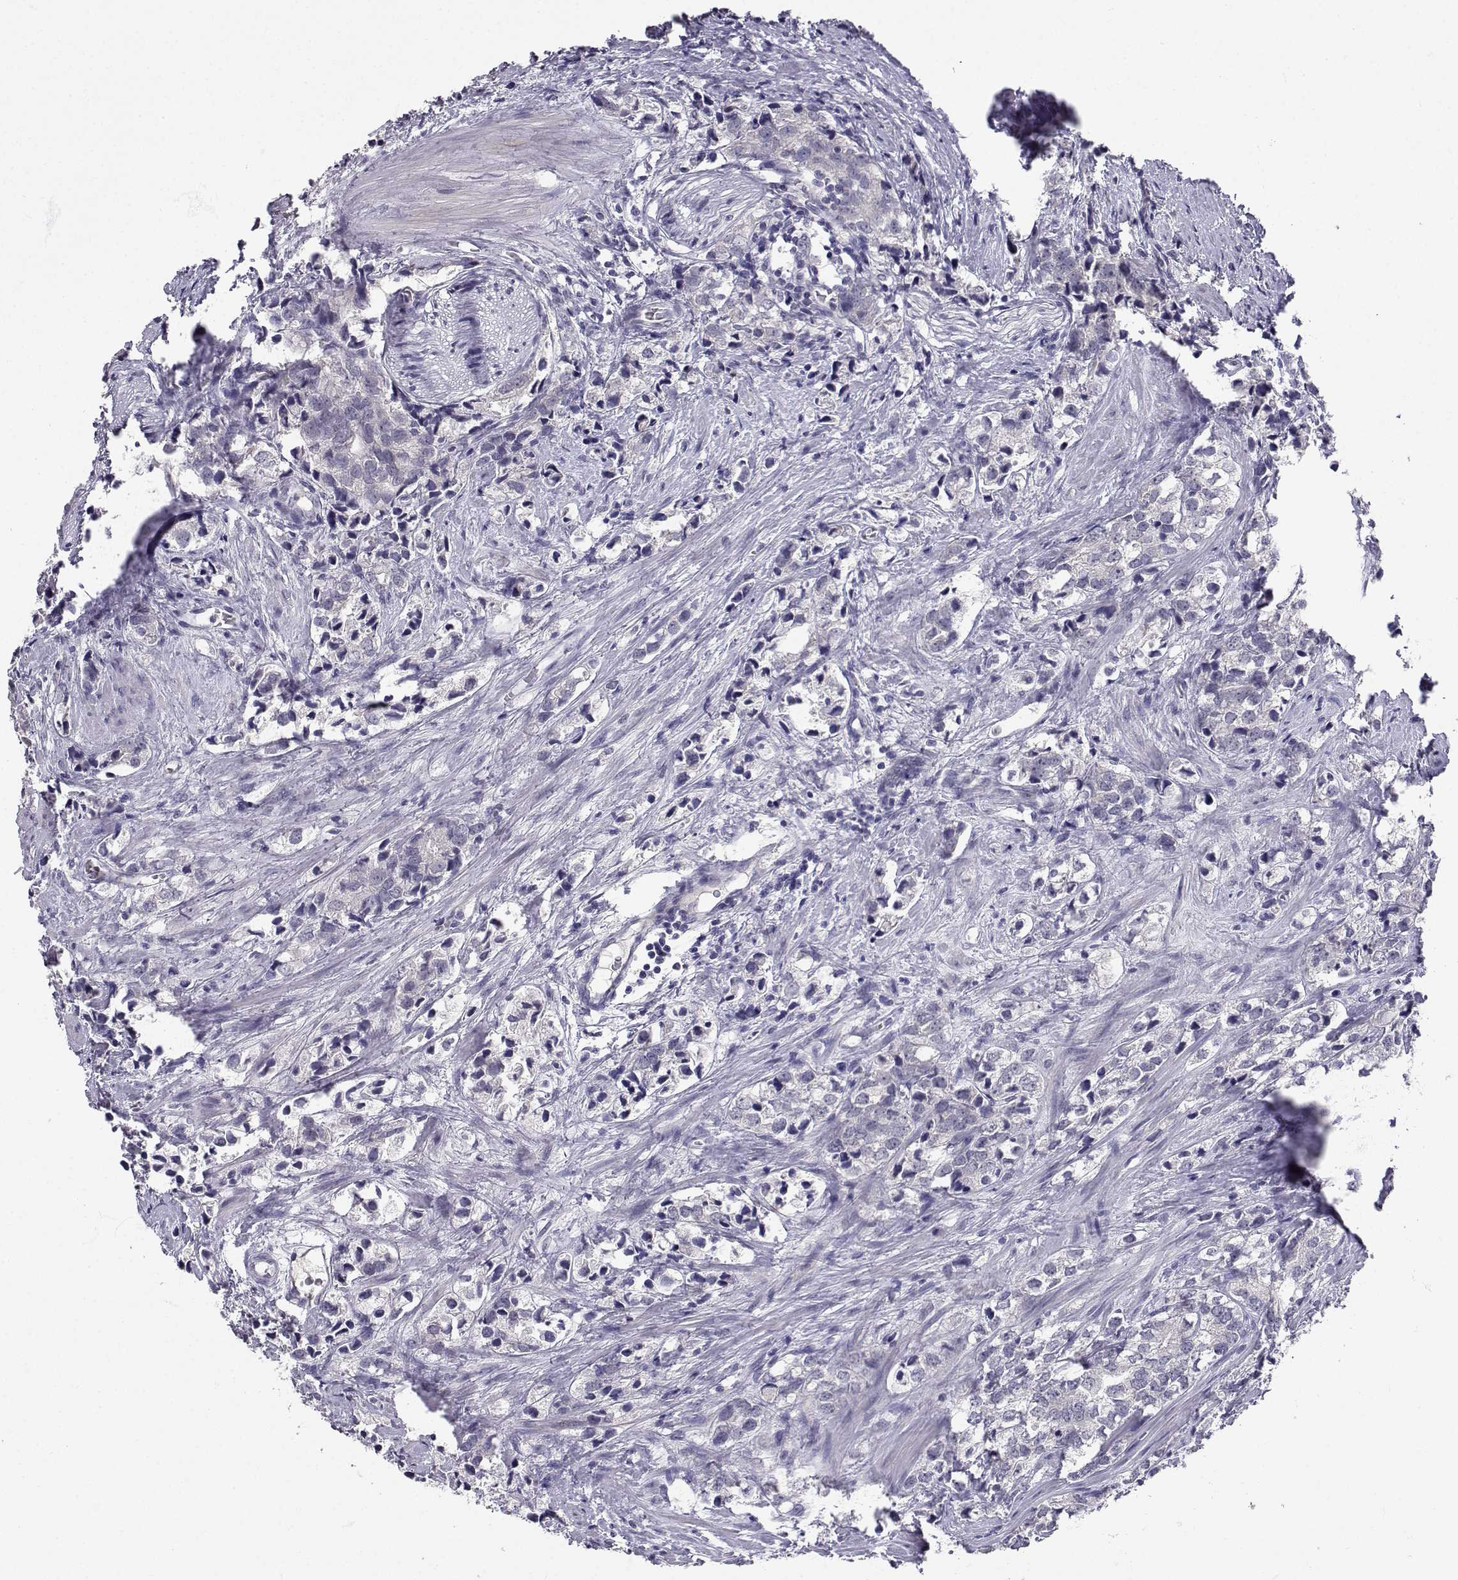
{"staining": {"intensity": "negative", "quantity": "none", "location": "none"}, "tissue": "prostate cancer", "cell_type": "Tumor cells", "image_type": "cancer", "snomed": [{"axis": "morphology", "description": "Adenocarcinoma, NOS"}, {"axis": "topography", "description": "Prostate and seminal vesicle, NOS"}], "caption": "A high-resolution histopathology image shows IHC staining of prostate adenocarcinoma, which reveals no significant staining in tumor cells.", "gene": "SLC6A3", "patient": {"sex": "male", "age": 63}}